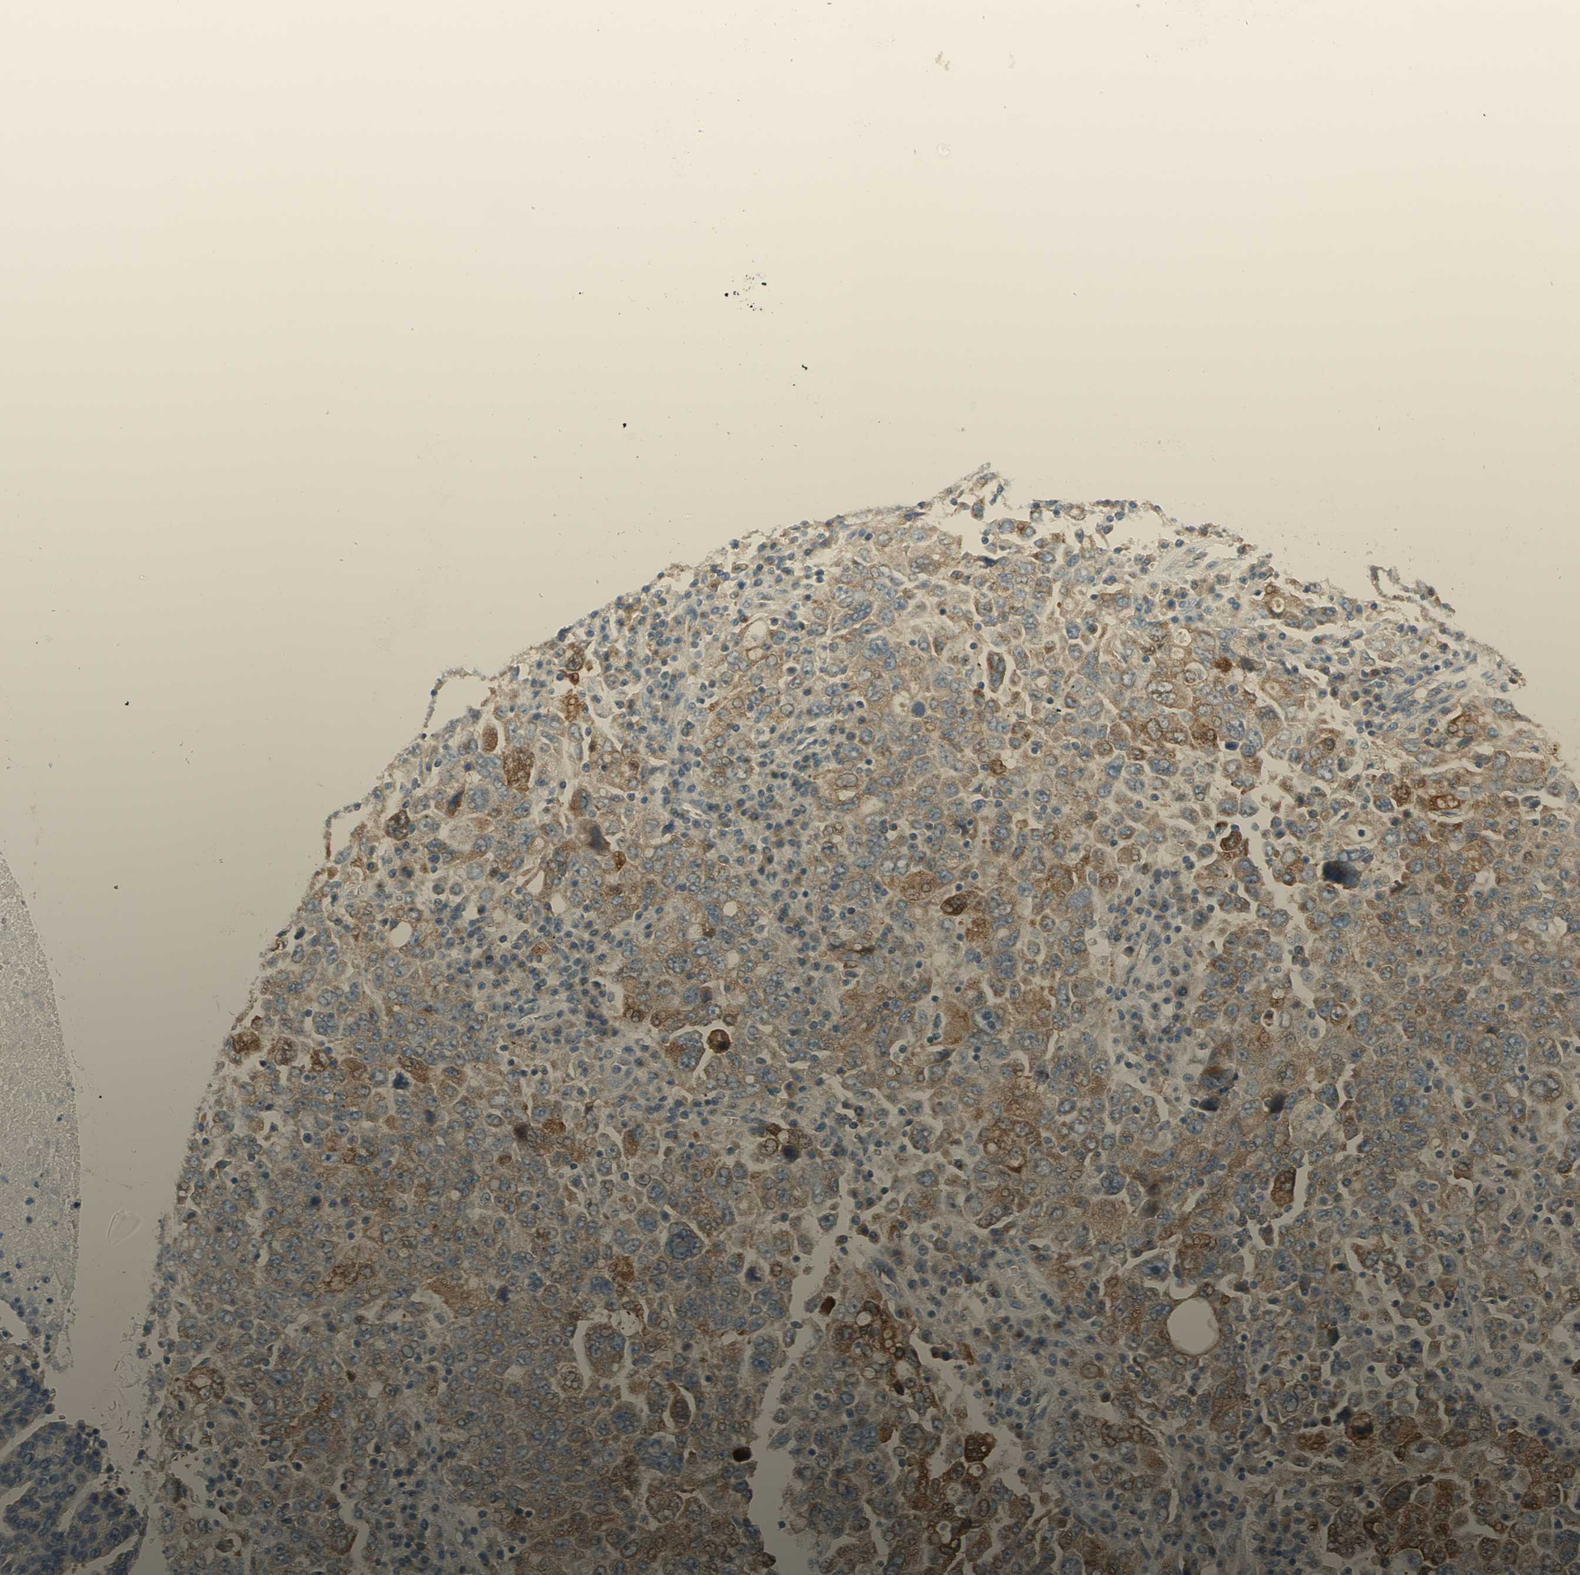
{"staining": {"intensity": "moderate", "quantity": ">75%", "location": "cytoplasmic/membranous"}, "tissue": "ovarian cancer", "cell_type": "Tumor cells", "image_type": "cancer", "snomed": [{"axis": "morphology", "description": "Carcinoma, endometroid"}, {"axis": "topography", "description": "Ovary"}], "caption": "Human endometroid carcinoma (ovarian) stained with a brown dye shows moderate cytoplasmic/membranous positive expression in about >75% of tumor cells.", "gene": "FRMD4B", "patient": {"sex": "female", "age": 62}}